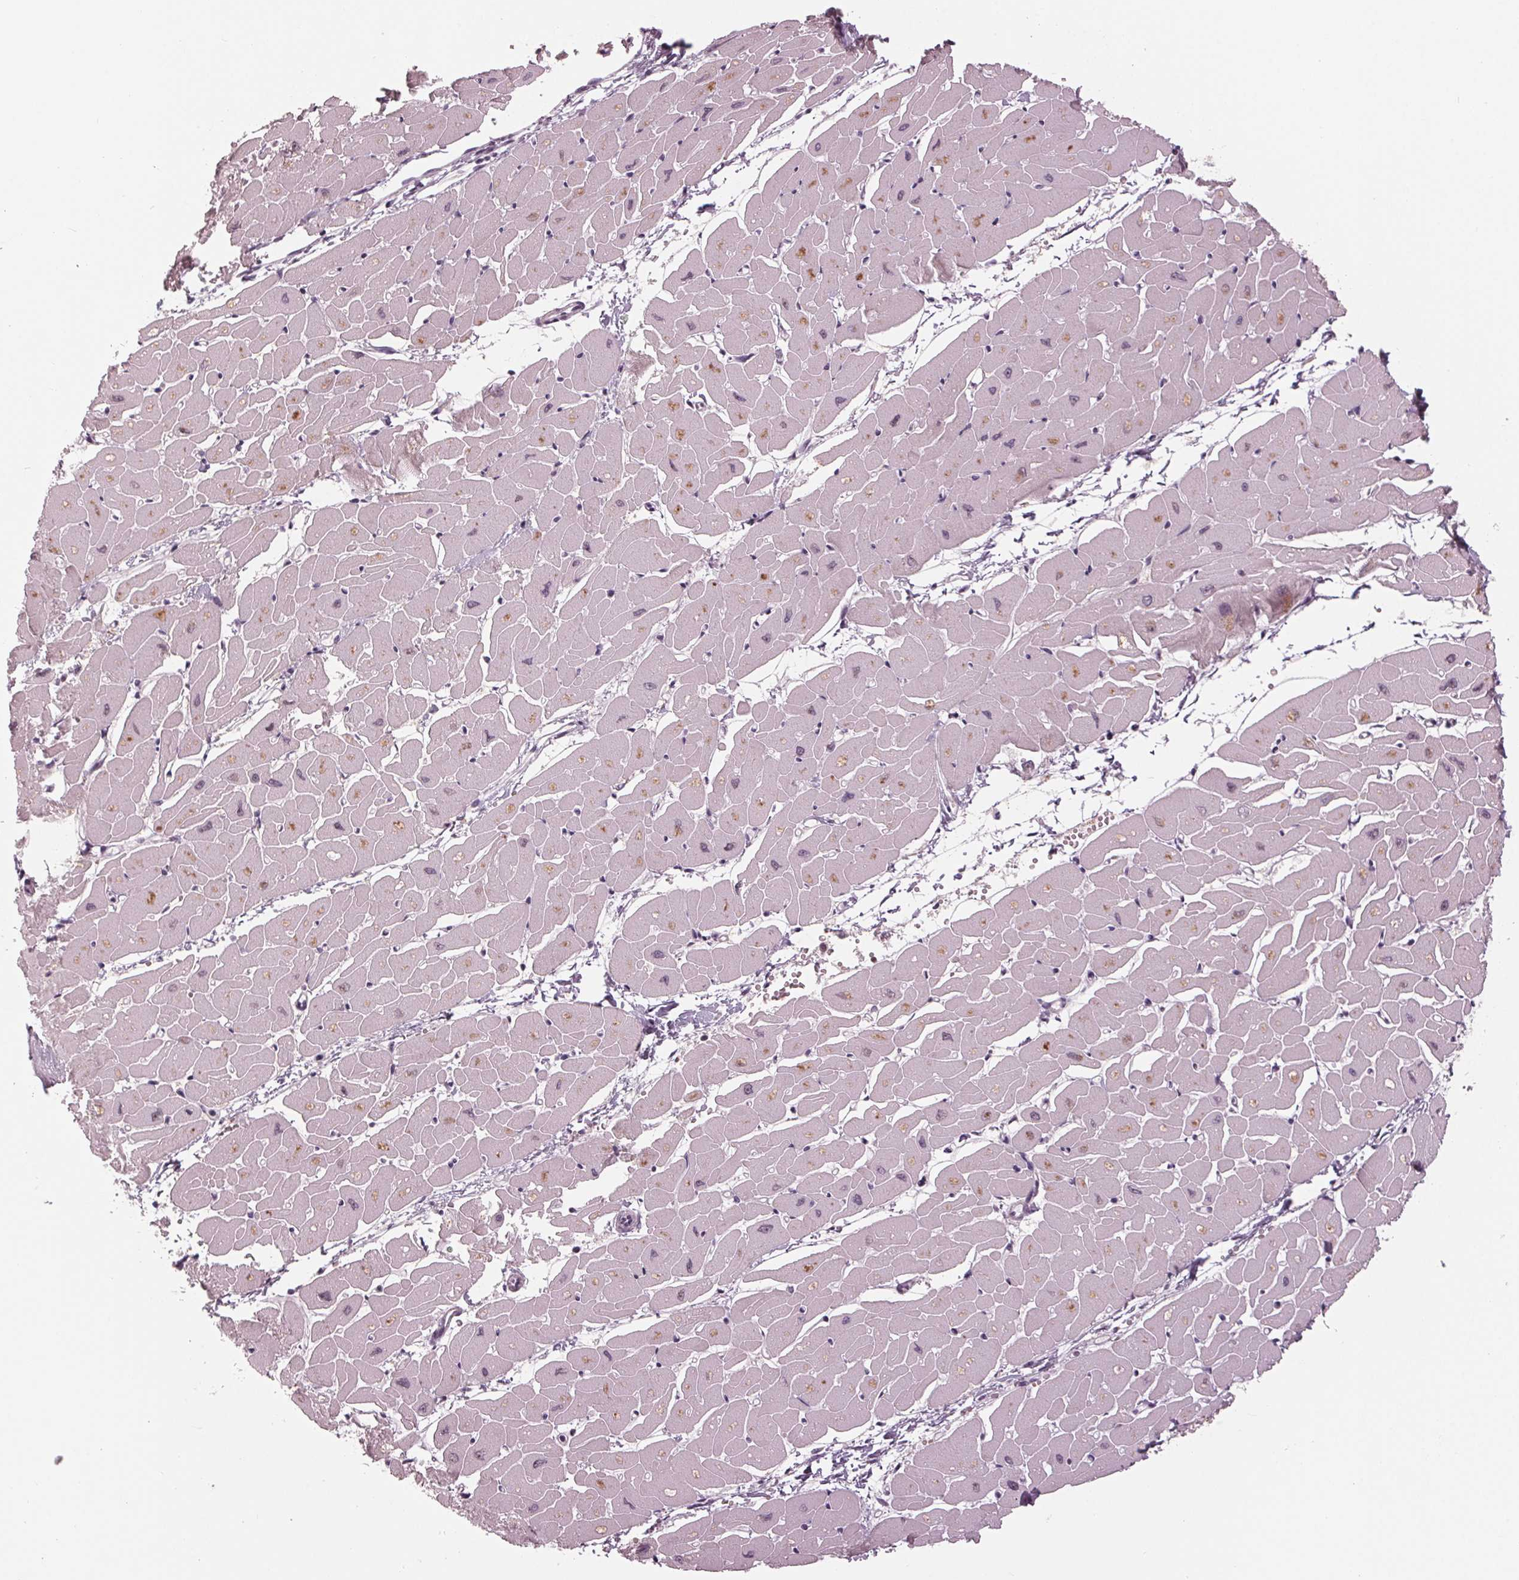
{"staining": {"intensity": "weak", "quantity": "25%-75%", "location": "nuclear"}, "tissue": "heart muscle", "cell_type": "Cardiomyocytes", "image_type": "normal", "snomed": [{"axis": "morphology", "description": "Normal tissue, NOS"}, {"axis": "topography", "description": "Heart"}], "caption": "Immunohistochemical staining of benign human heart muscle reveals low levels of weak nuclear expression in approximately 25%-75% of cardiomyocytes. (DAB (3,3'-diaminobenzidine) IHC with brightfield microscopy, high magnification).", "gene": "SLX4", "patient": {"sex": "male", "age": 57}}